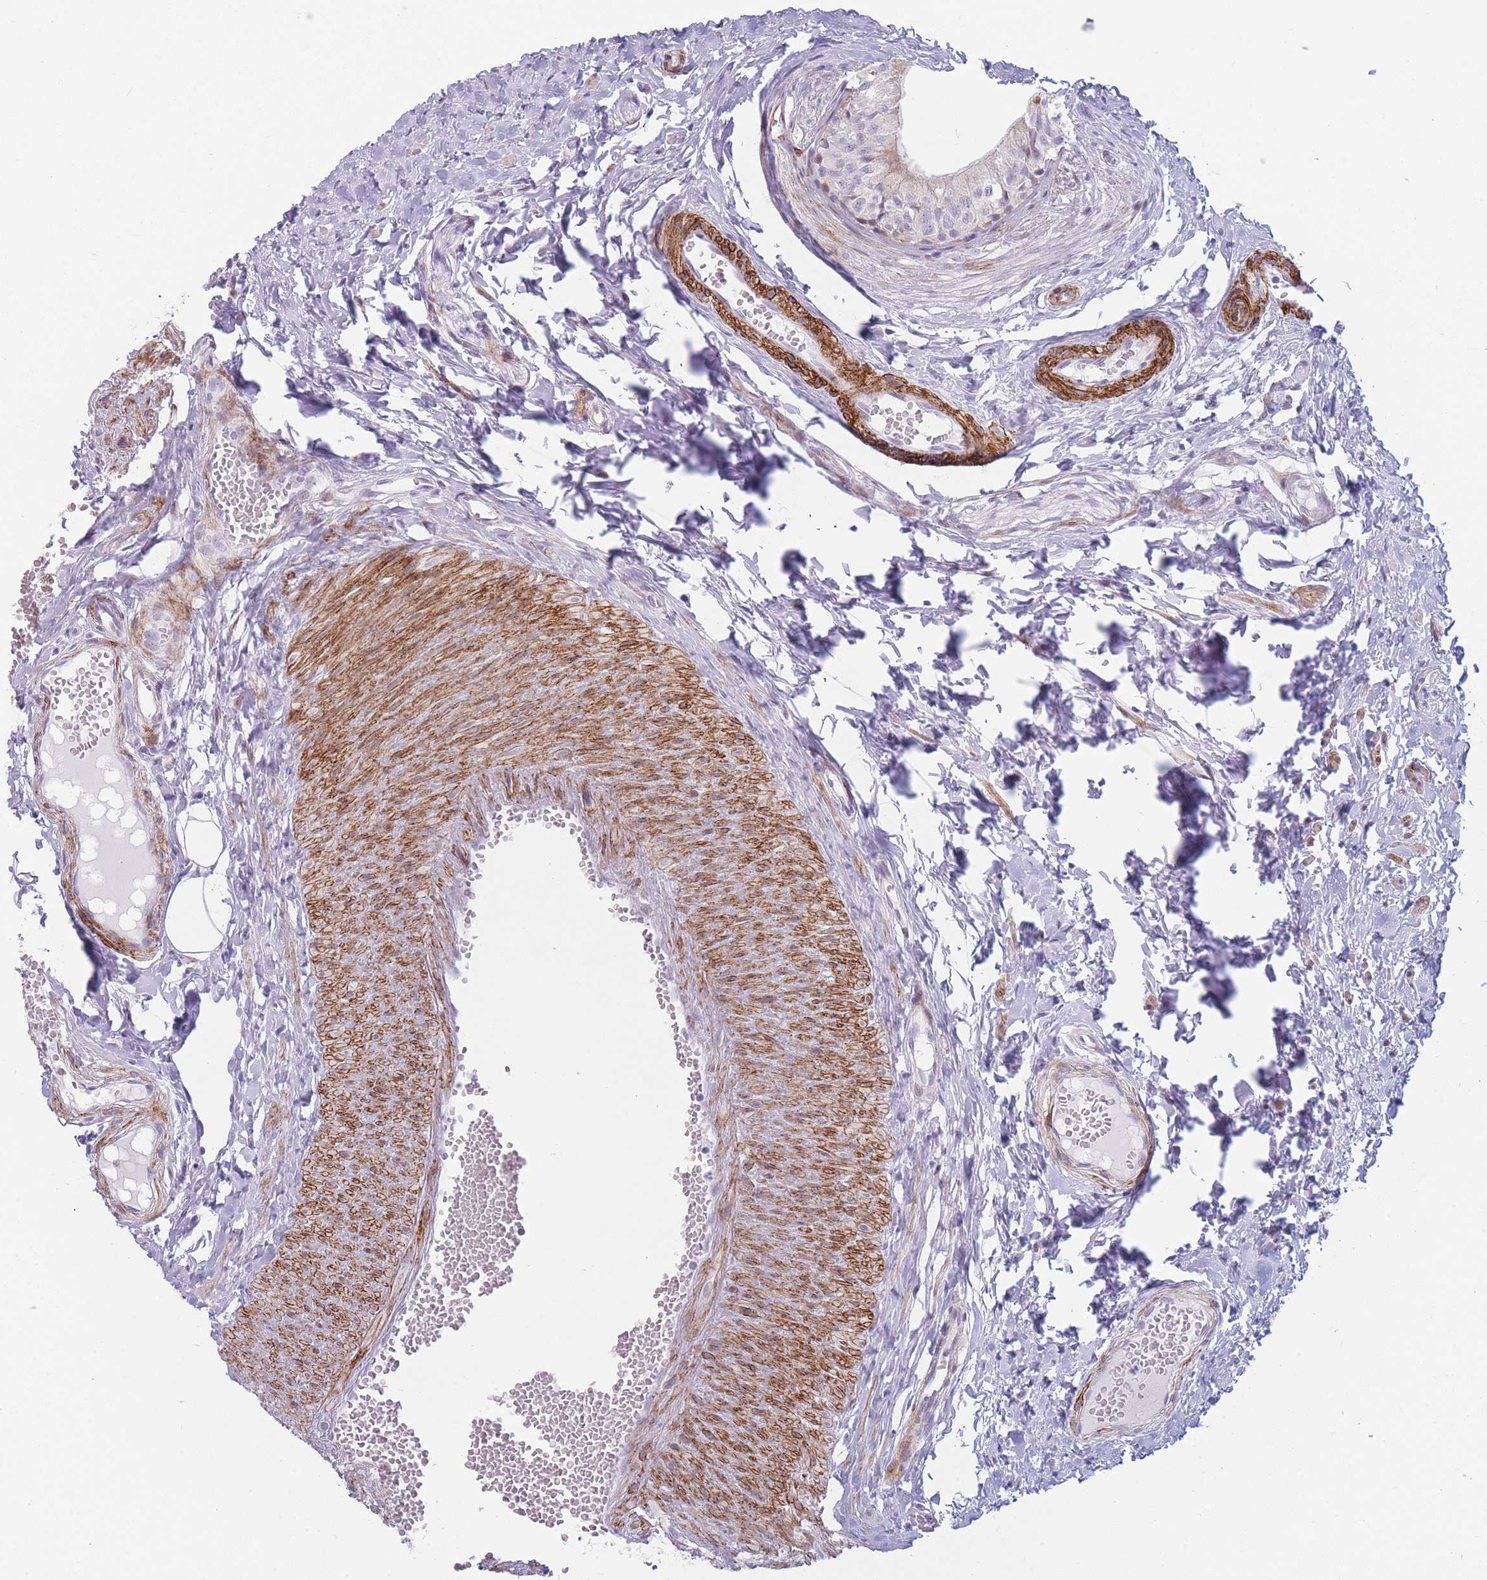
{"staining": {"intensity": "moderate", "quantity": "<25%", "location": "cytoplasmic/membranous"}, "tissue": "epididymis", "cell_type": "Glandular cells", "image_type": "normal", "snomed": [{"axis": "morphology", "description": "Normal tissue, NOS"}, {"axis": "topography", "description": "Epididymis"}], "caption": "DAB (3,3'-diaminobenzidine) immunohistochemical staining of unremarkable epididymis shows moderate cytoplasmic/membranous protein positivity in about <25% of glandular cells. (DAB (3,3'-diaminobenzidine) = brown stain, brightfield microscopy at high magnification).", "gene": "IFNA10", "patient": {"sex": "male", "age": 37}}